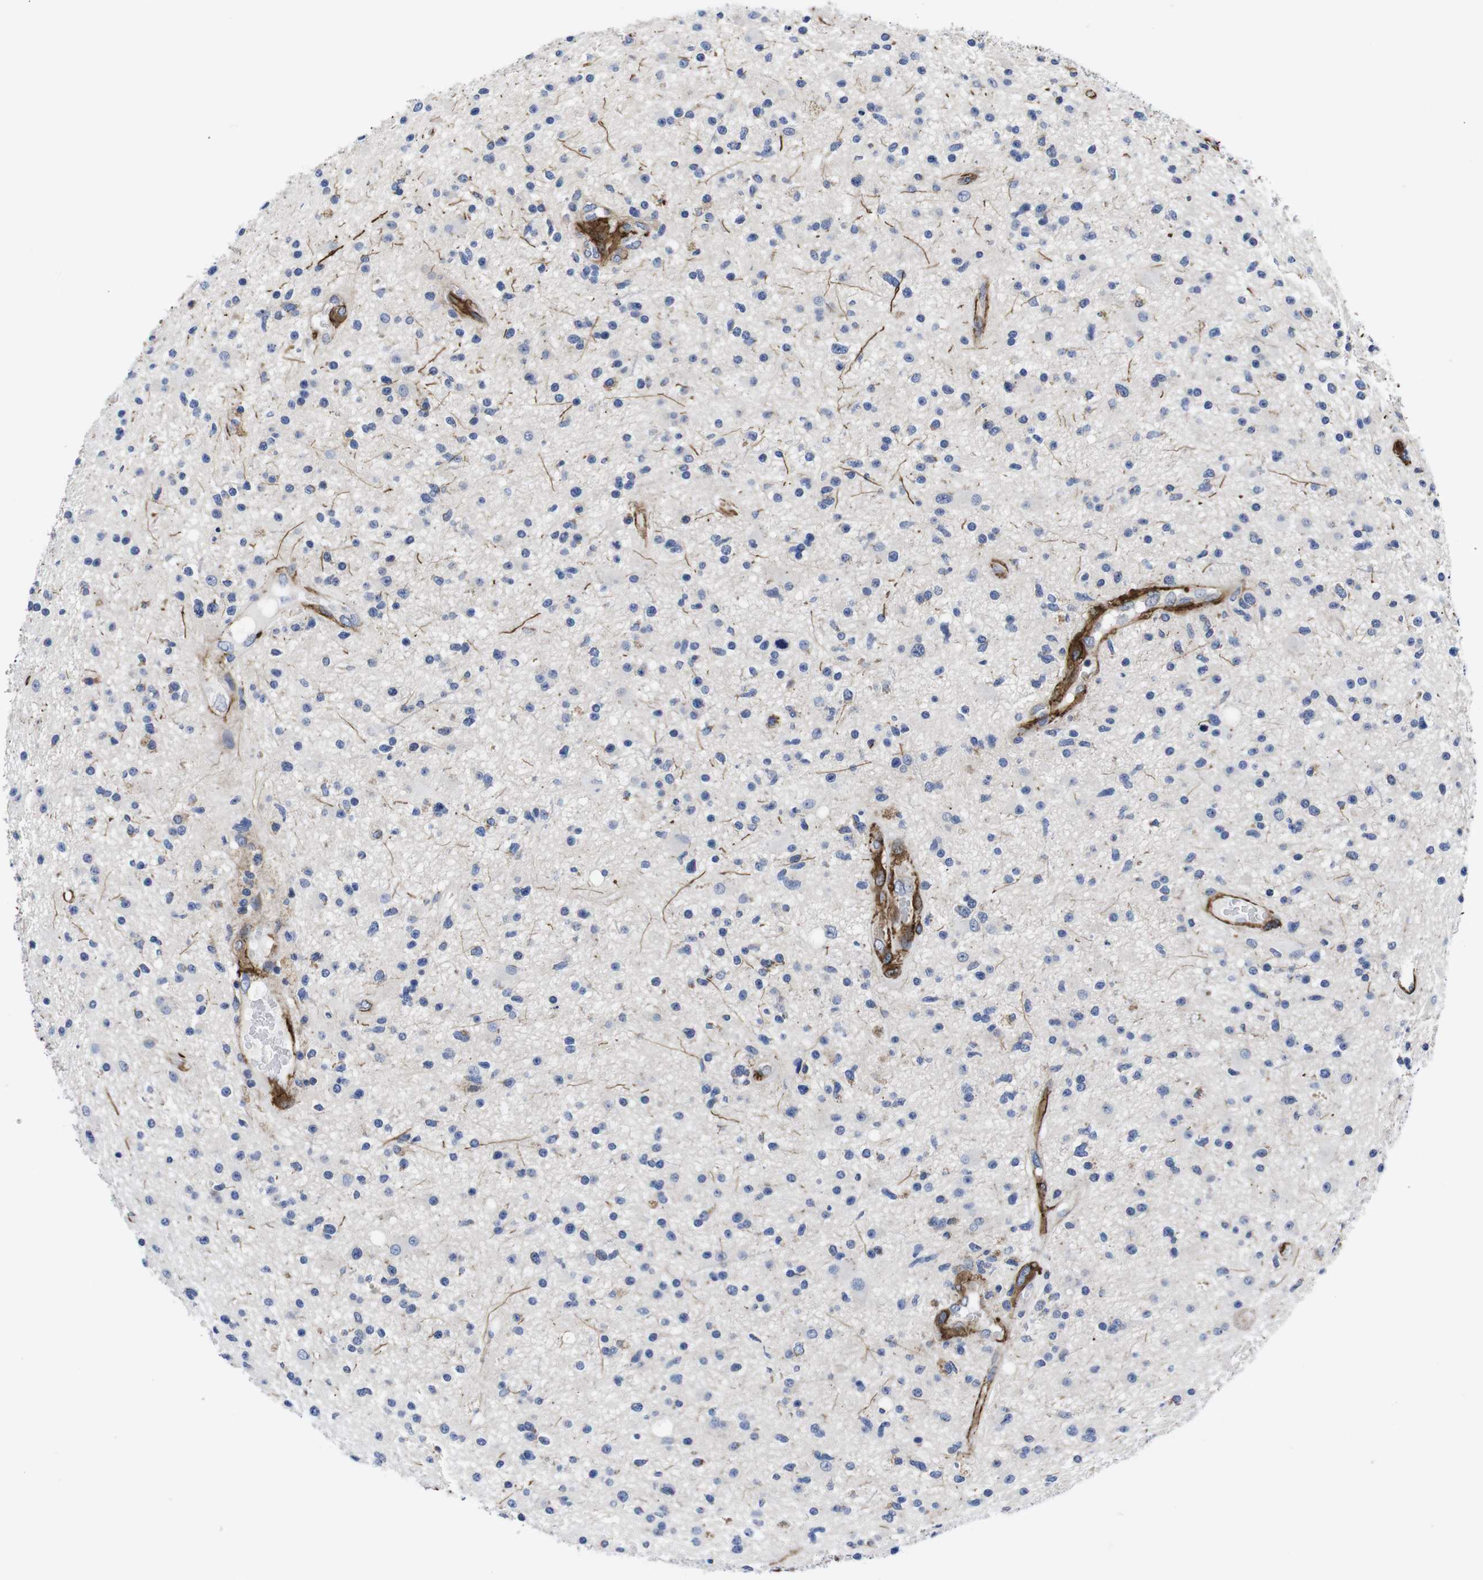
{"staining": {"intensity": "weak", "quantity": "<25%", "location": "cytoplasmic/membranous"}, "tissue": "glioma", "cell_type": "Tumor cells", "image_type": "cancer", "snomed": [{"axis": "morphology", "description": "Glioma, malignant, High grade"}, {"axis": "topography", "description": "Brain"}], "caption": "Tumor cells are negative for brown protein staining in malignant glioma (high-grade).", "gene": "WNT10A", "patient": {"sex": "male", "age": 33}}